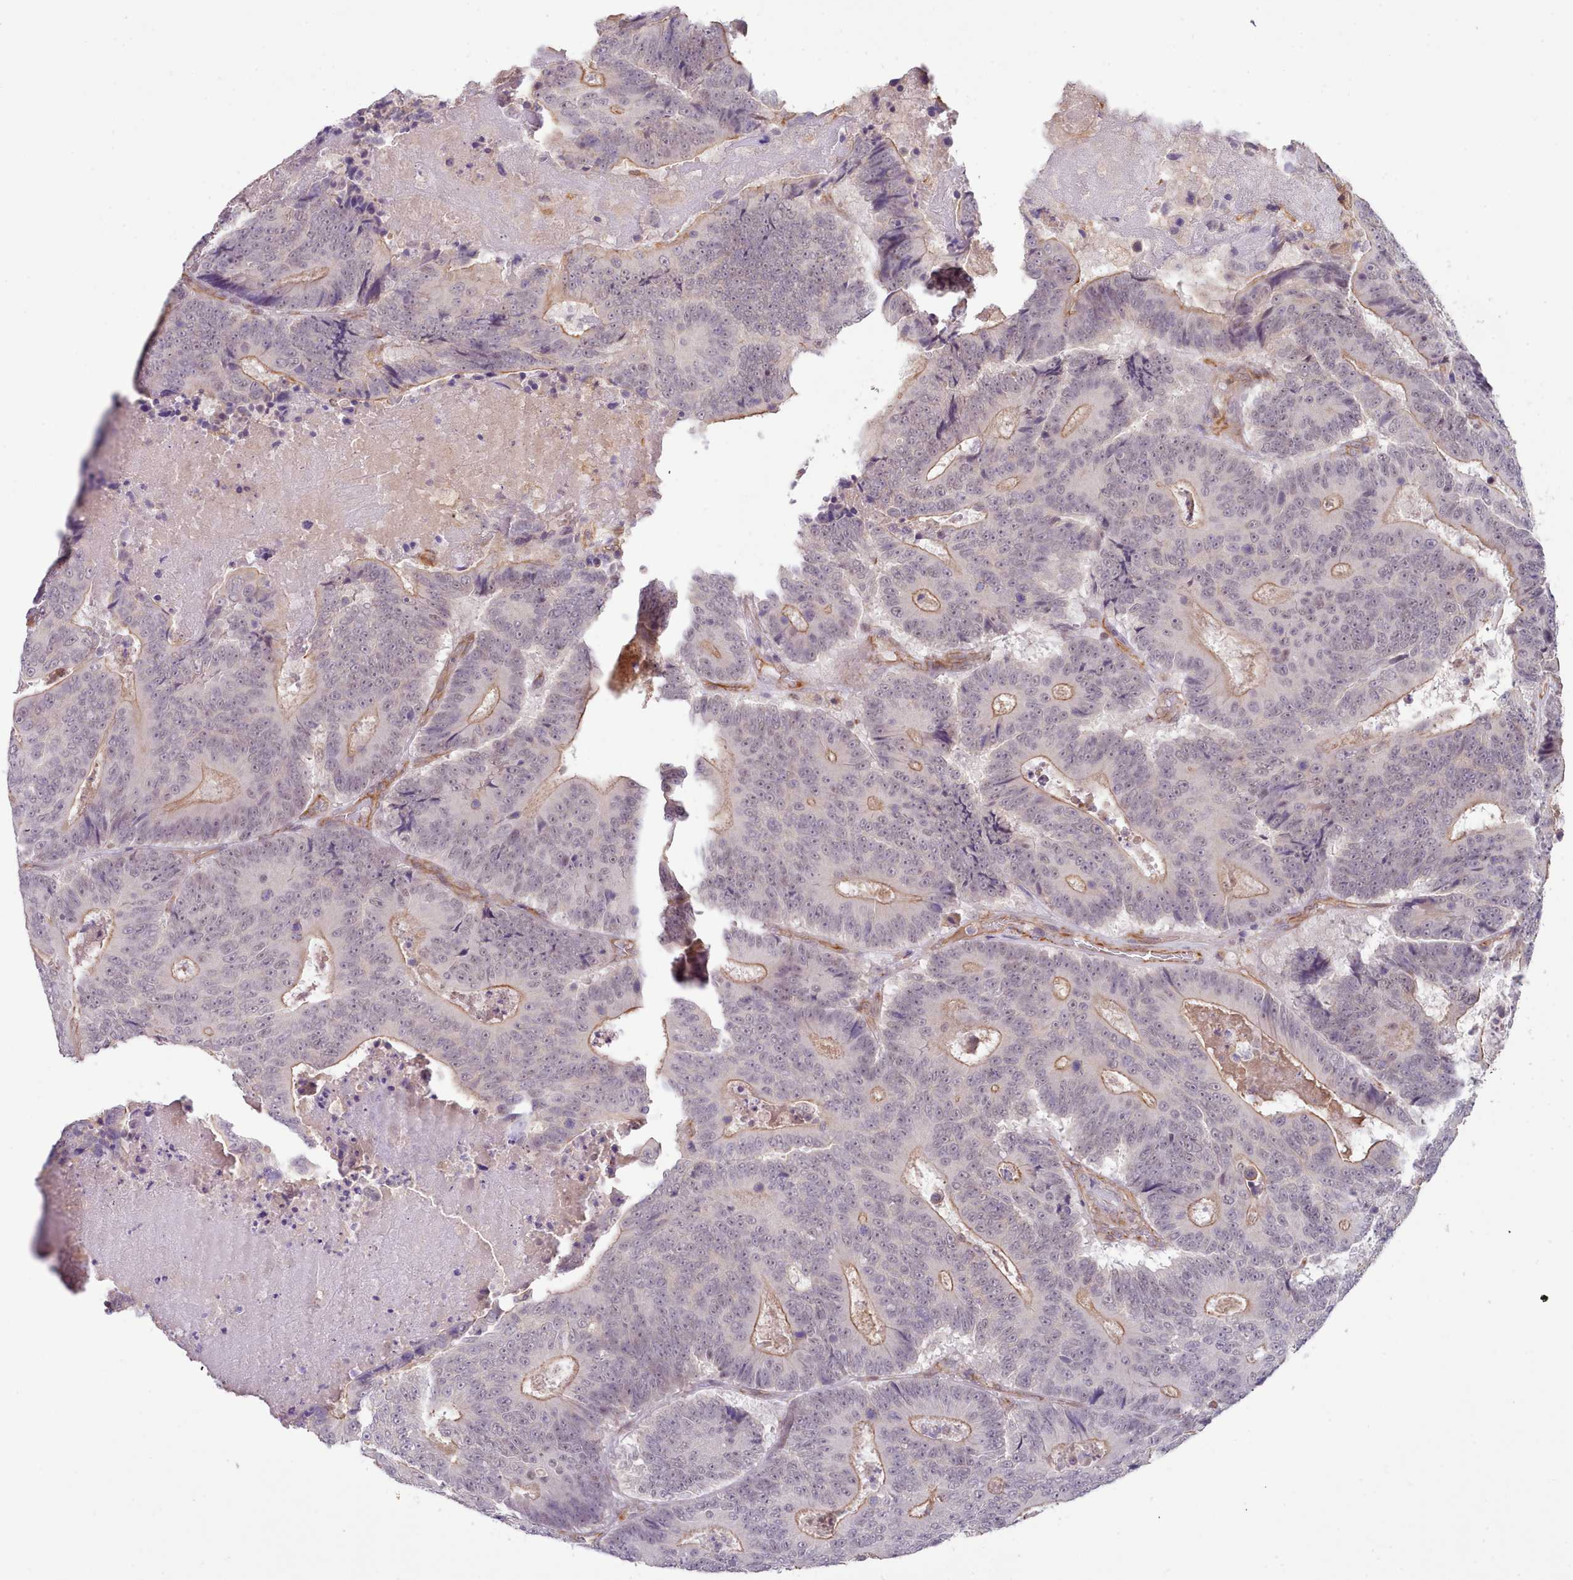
{"staining": {"intensity": "moderate", "quantity": "<25%", "location": "cytoplasmic/membranous"}, "tissue": "colorectal cancer", "cell_type": "Tumor cells", "image_type": "cancer", "snomed": [{"axis": "morphology", "description": "Adenocarcinoma, NOS"}, {"axis": "topography", "description": "Colon"}], "caption": "A high-resolution histopathology image shows IHC staining of adenocarcinoma (colorectal), which demonstrates moderate cytoplasmic/membranous positivity in approximately <25% of tumor cells.", "gene": "ZC3H13", "patient": {"sex": "male", "age": 83}}